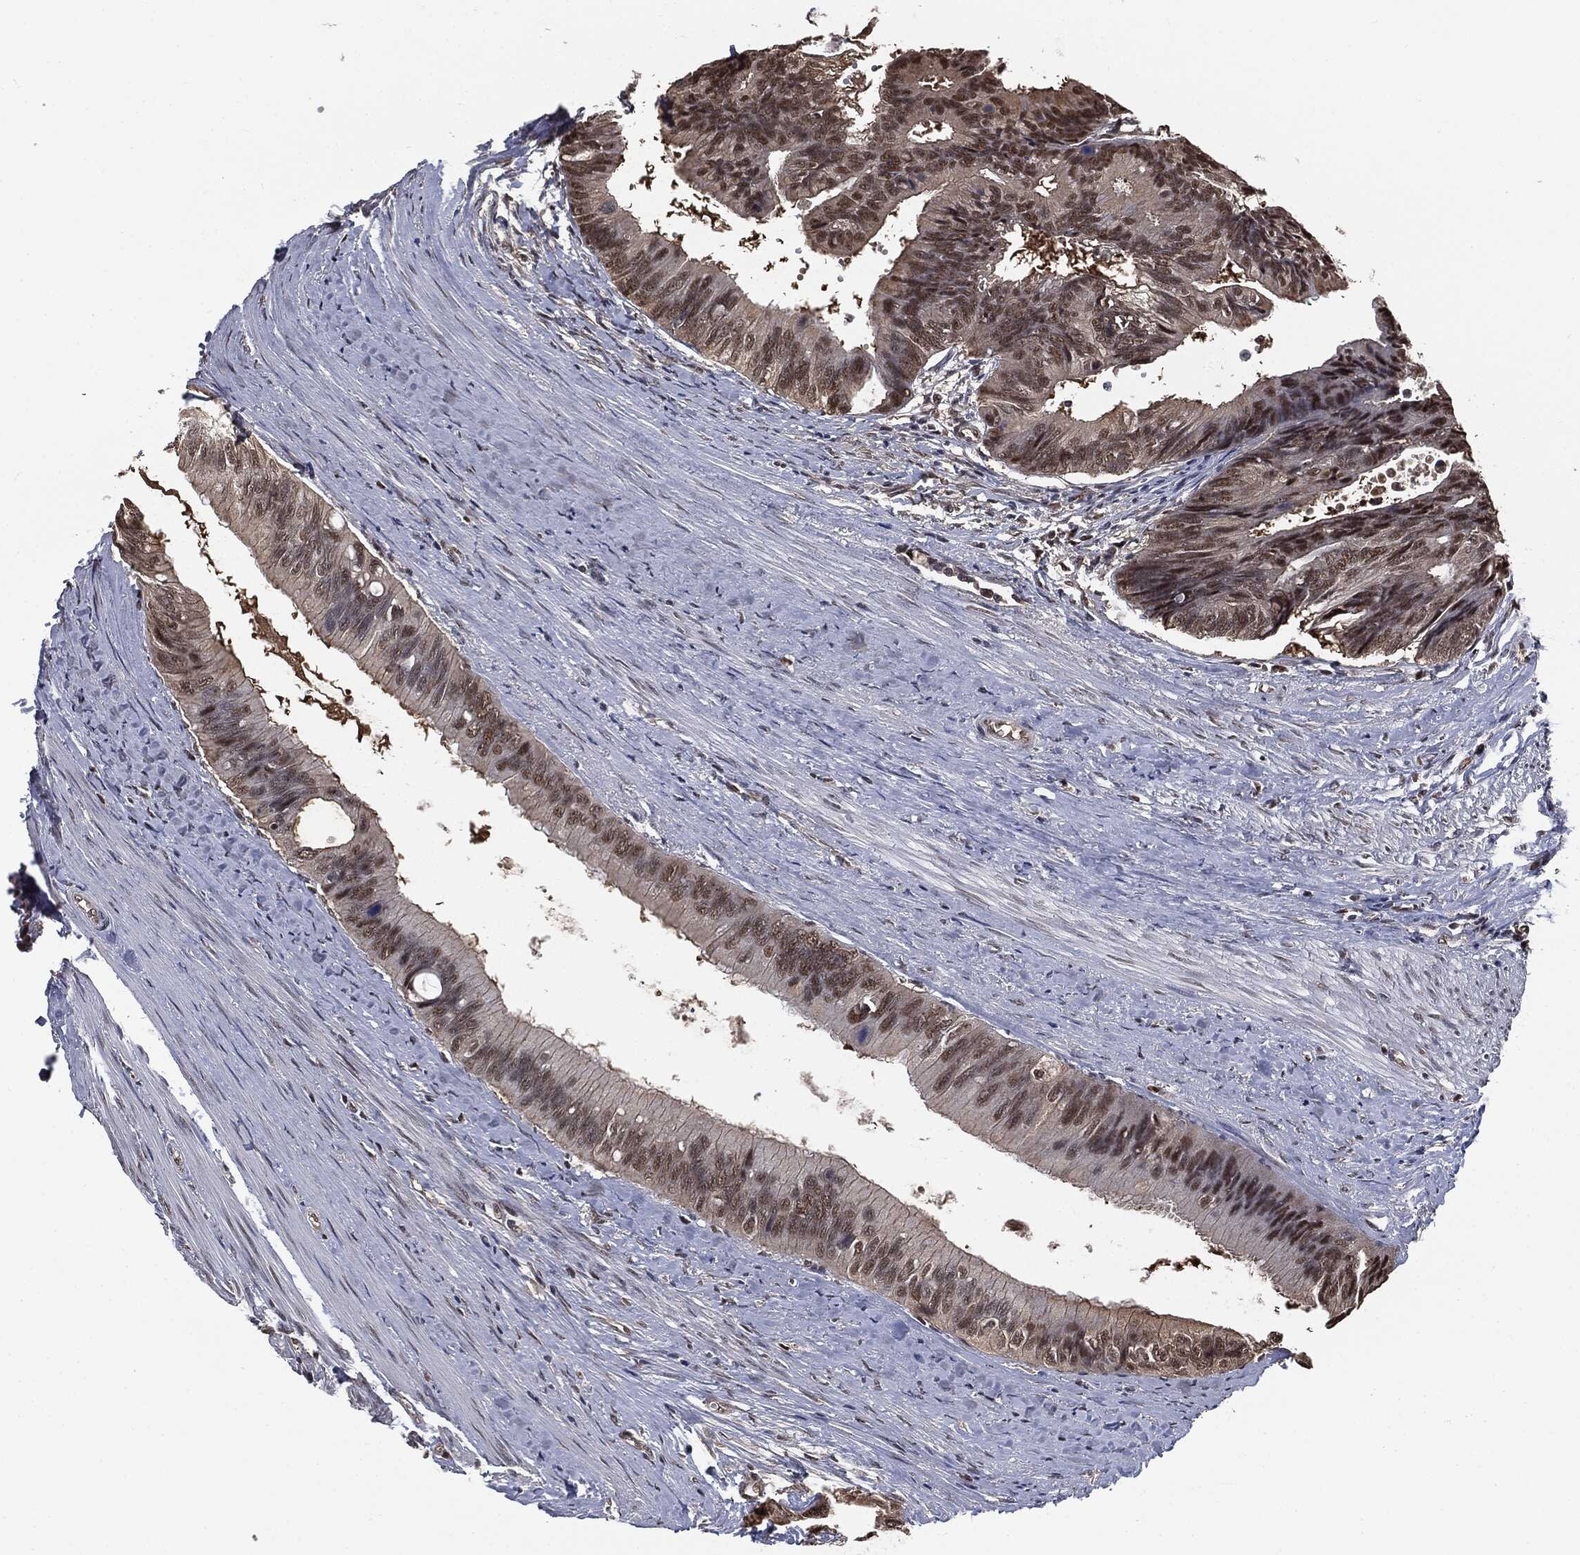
{"staining": {"intensity": "moderate", "quantity": ">75%", "location": "nuclear"}, "tissue": "colorectal cancer", "cell_type": "Tumor cells", "image_type": "cancer", "snomed": [{"axis": "morphology", "description": "Normal tissue, NOS"}, {"axis": "morphology", "description": "Adenocarcinoma, NOS"}, {"axis": "topography", "description": "Colon"}], "caption": "Colorectal cancer tissue reveals moderate nuclear expression in about >75% of tumor cells (IHC, brightfield microscopy, high magnification).", "gene": "SHLD2", "patient": {"sex": "male", "age": 65}}